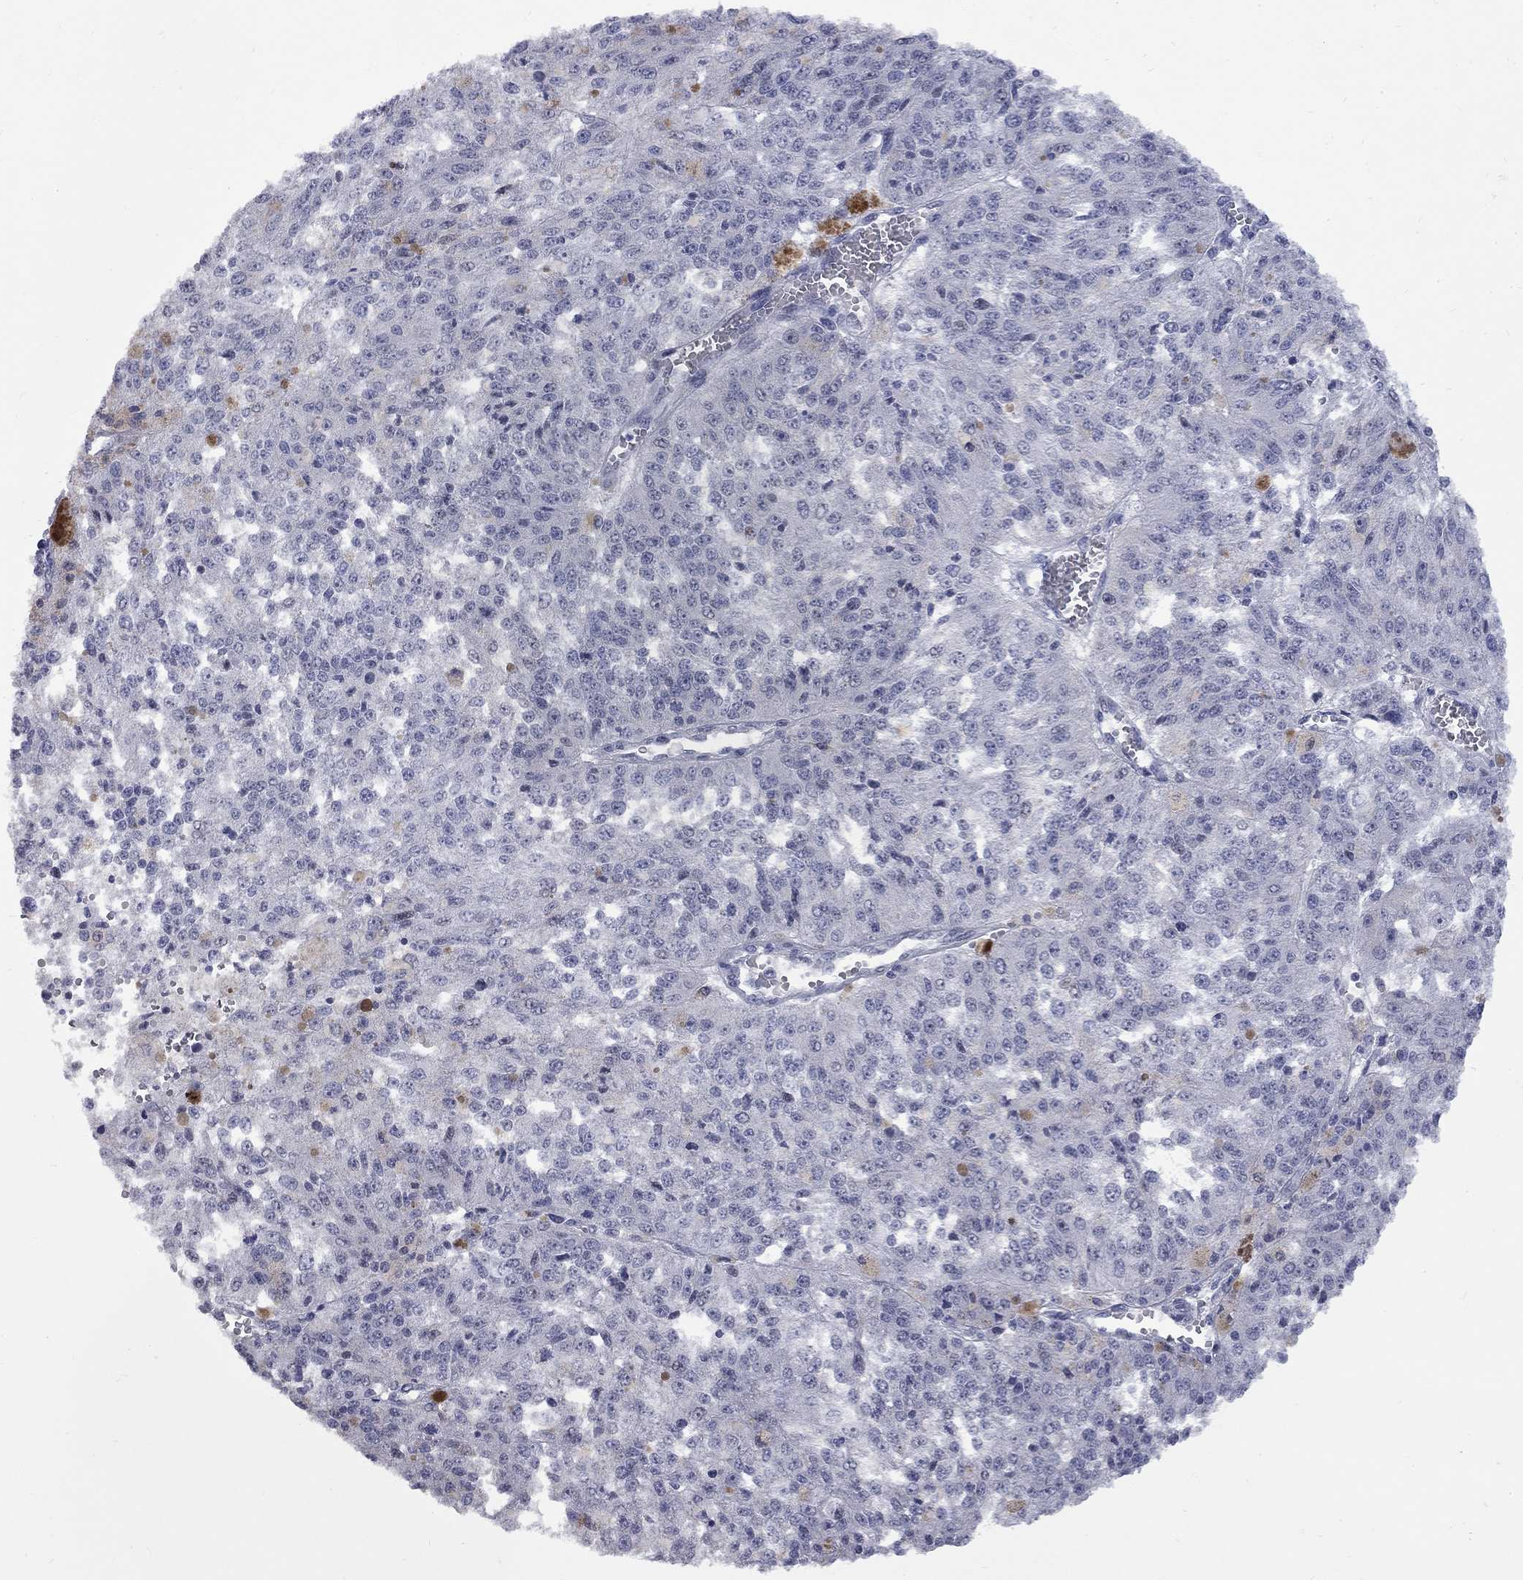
{"staining": {"intensity": "negative", "quantity": "none", "location": "none"}, "tissue": "melanoma", "cell_type": "Tumor cells", "image_type": "cancer", "snomed": [{"axis": "morphology", "description": "Malignant melanoma, Metastatic site"}, {"axis": "topography", "description": "Lymph node"}], "caption": "The histopathology image demonstrates no significant staining in tumor cells of melanoma. Nuclei are stained in blue.", "gene": "ZNF154", "patient": {"sex": "female", "age": 64}}